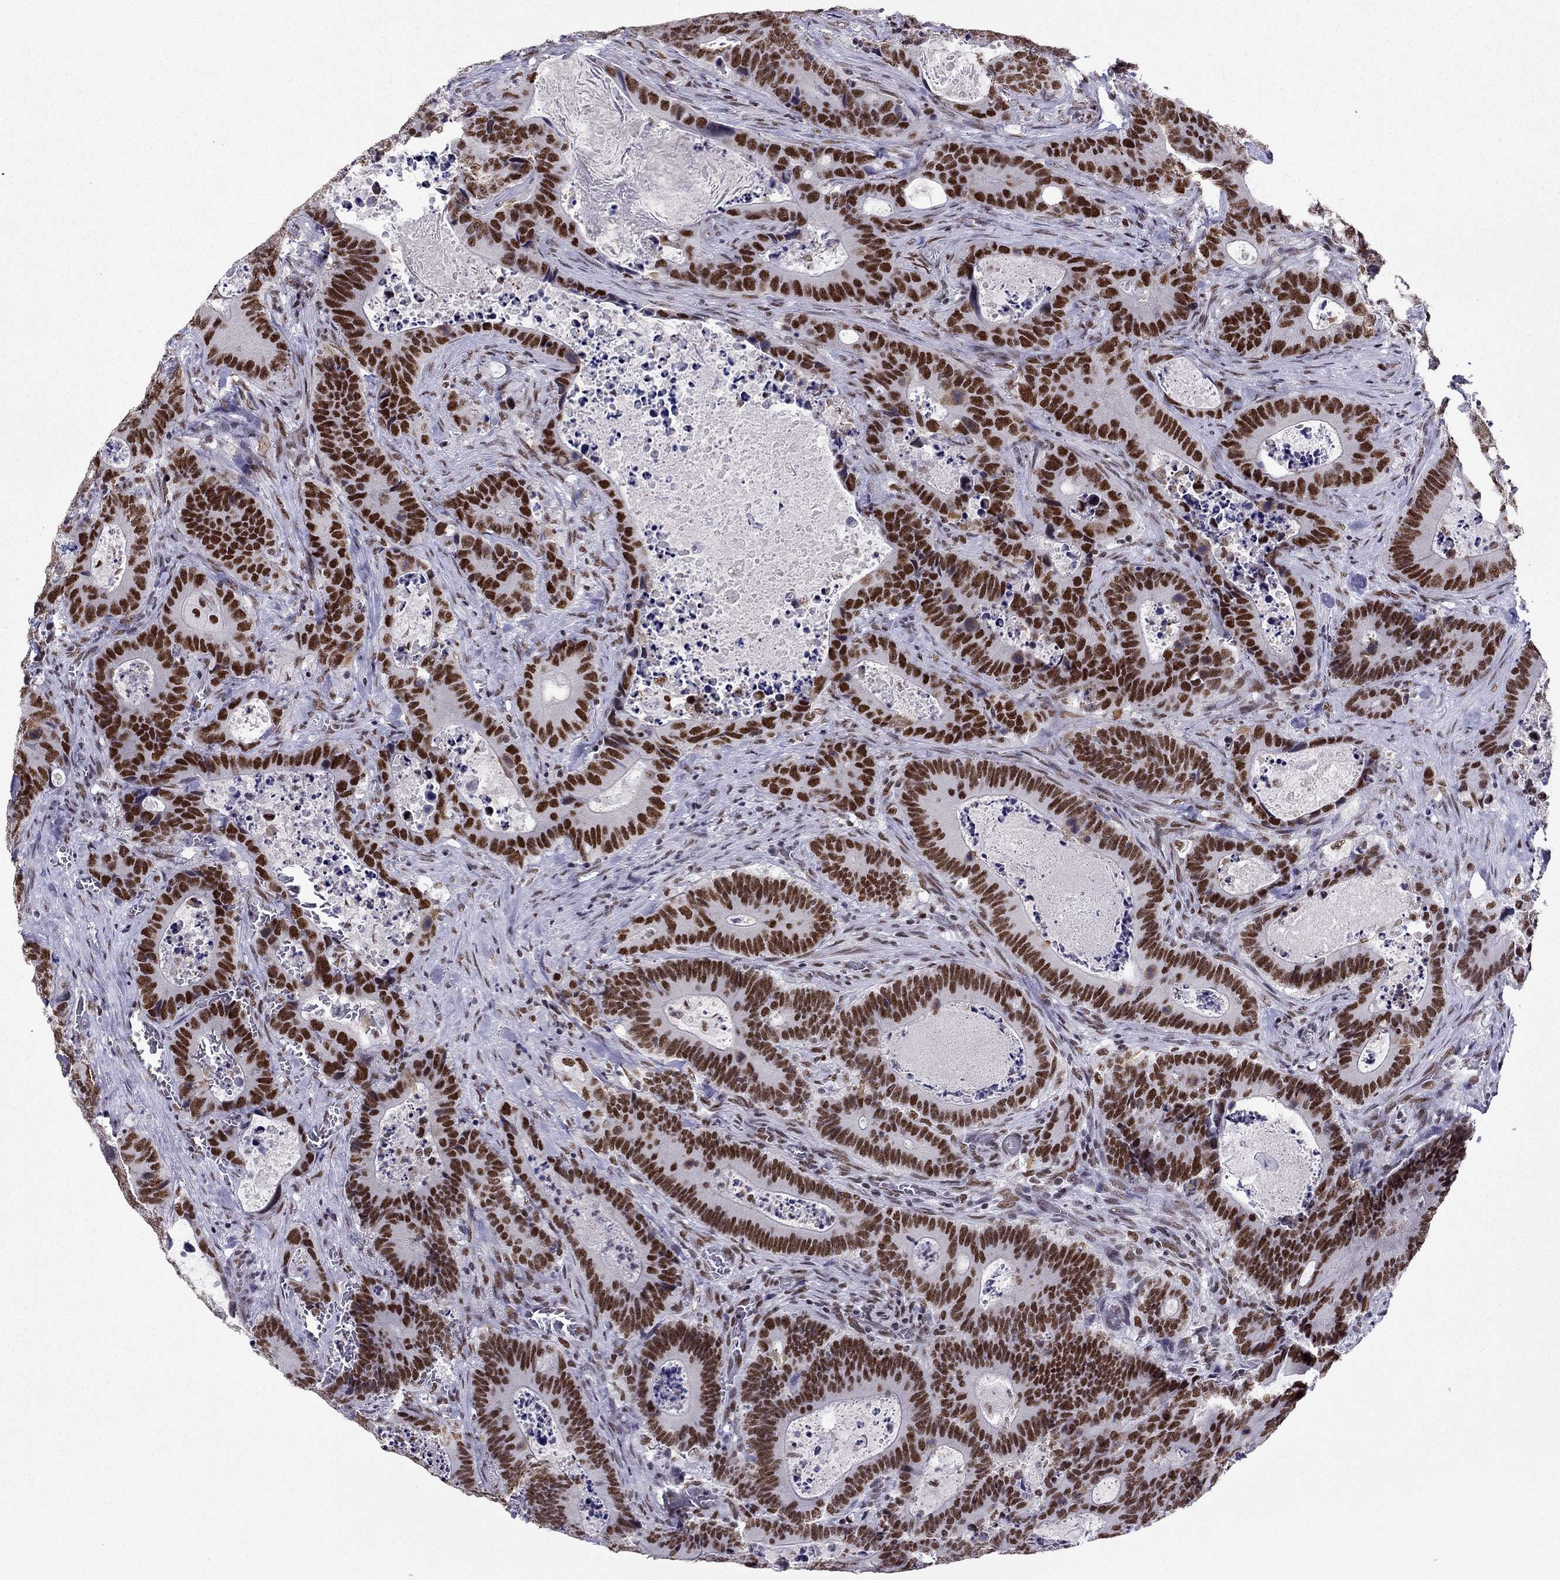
{"staining": {"intensity": "strong", "quantity": ">75%", "location": "nuclear"}, "tissue": "colorectal cancer", "cell_type": "Tumor cells", "image_type": "cancer", "snomed": [{"axis": "morphology", "description": "Adenocarcinoma, NOS"}, {"axis": "topography", "description": "Colon"}], "caption": "Colorectal cancer tissue exhibits strong nuclear staining in approximately >75% of tumor cells, visualized by immunohistochemistry. Nuclei are stained in blue.", "gene": "ZNF420", "patient": {"sex": "female", "age": 82}}